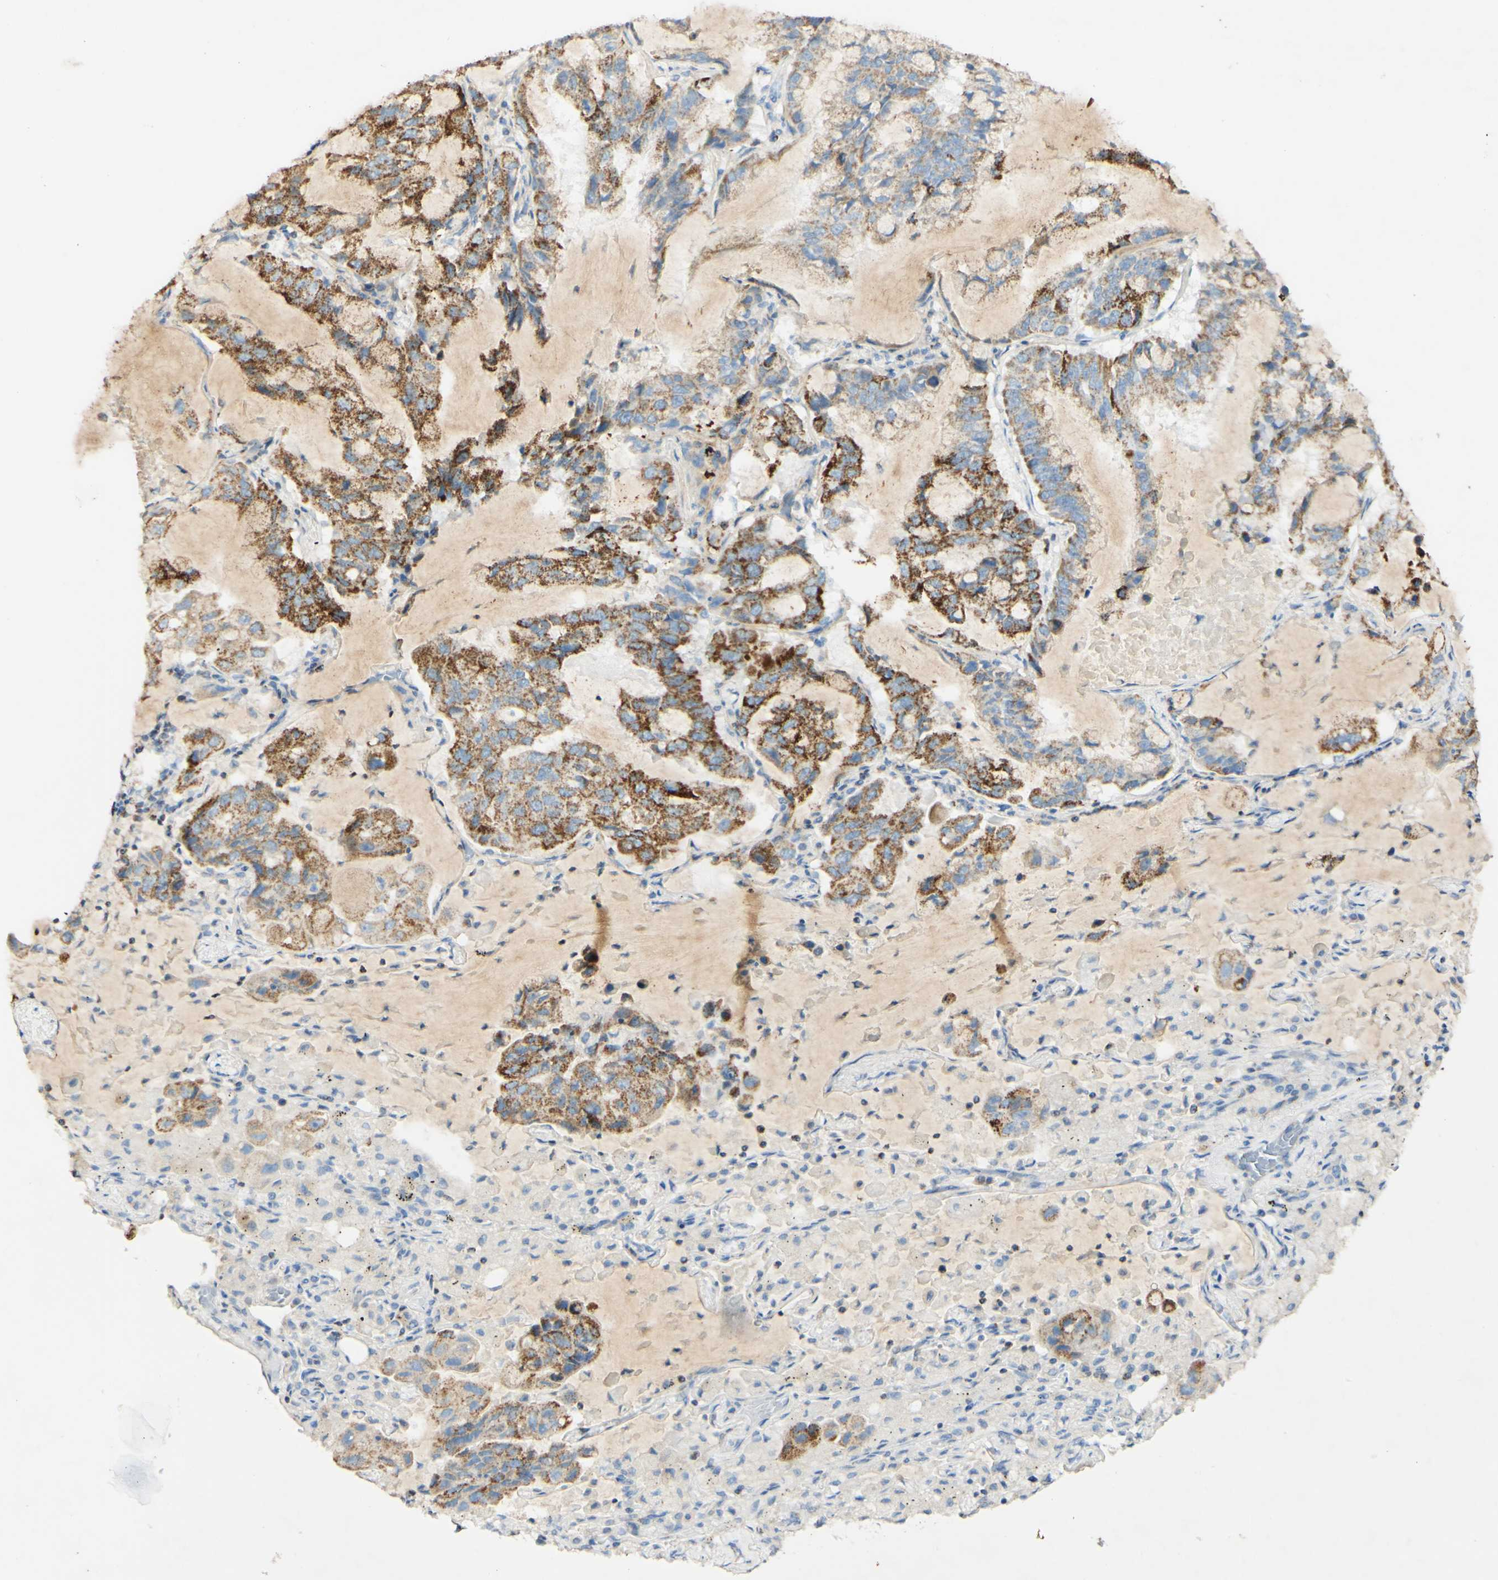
{"staining": {"intensity": "strong", "quantity": ">75%", "location": "cytoplasmic/membranous"}, "tissue": "lung cancer", "cell_type": "Tumor cells", "image_type": "cancer", "snomed": [{"axis": "morphology", "description": "Adenocarcinoma, NOS"}, {"axis": "topography", "description": "Lung"}], "caption": "About >75% of tumor cells in human lung cancer exhibit strong cytoplasmic/membranous protein staining as visualized by brown immunohistochemical staining.", "gene": "OXCT1", "patient": {"sex": "male", "age": 64}}